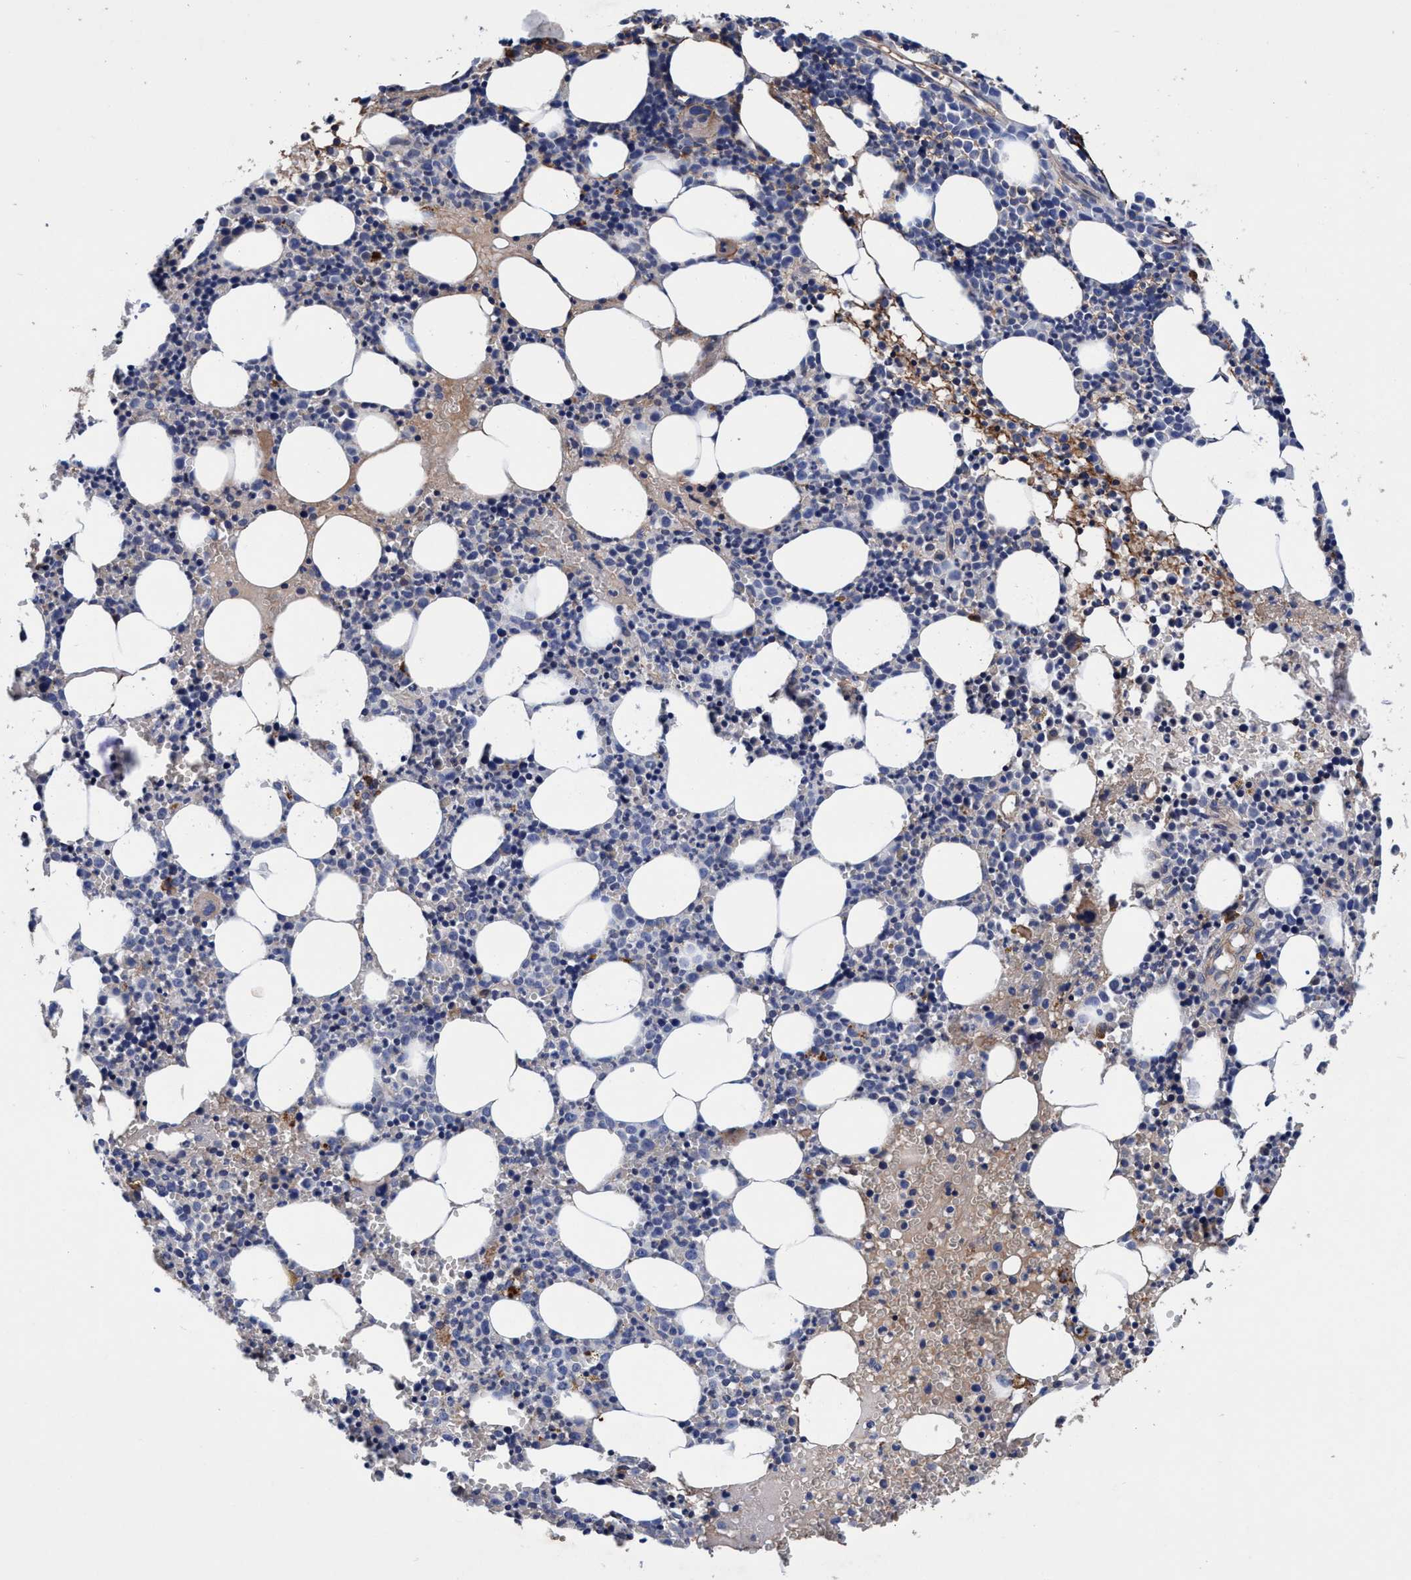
{"staining": {"intensity": "weak", "quantity": "<25%", "location": "cytoplasmic/membranous"}, "tissue": "bone marrow", "cell_type": "Hematopoietic cells", "image_type": "normal", "snomed": [{"axis": "morphology", "description": "Normal tissue, NOS"}, {"axis": "morphology", "description": "Inflammation, NOS"}, {"axis": "topography", "description": "Bone marrow"}], "caption": "Immunohistochemical staining of normal human bone marrow shows no significant expression in hematopoietic cells. The staining is performed using DAB (3,3'-diaminobenzidine) brown chromogen with nuclei counter-stained in using hematoxylin.", "gene": "RNF208", "patient": {"sex": "female", "age": 67}}